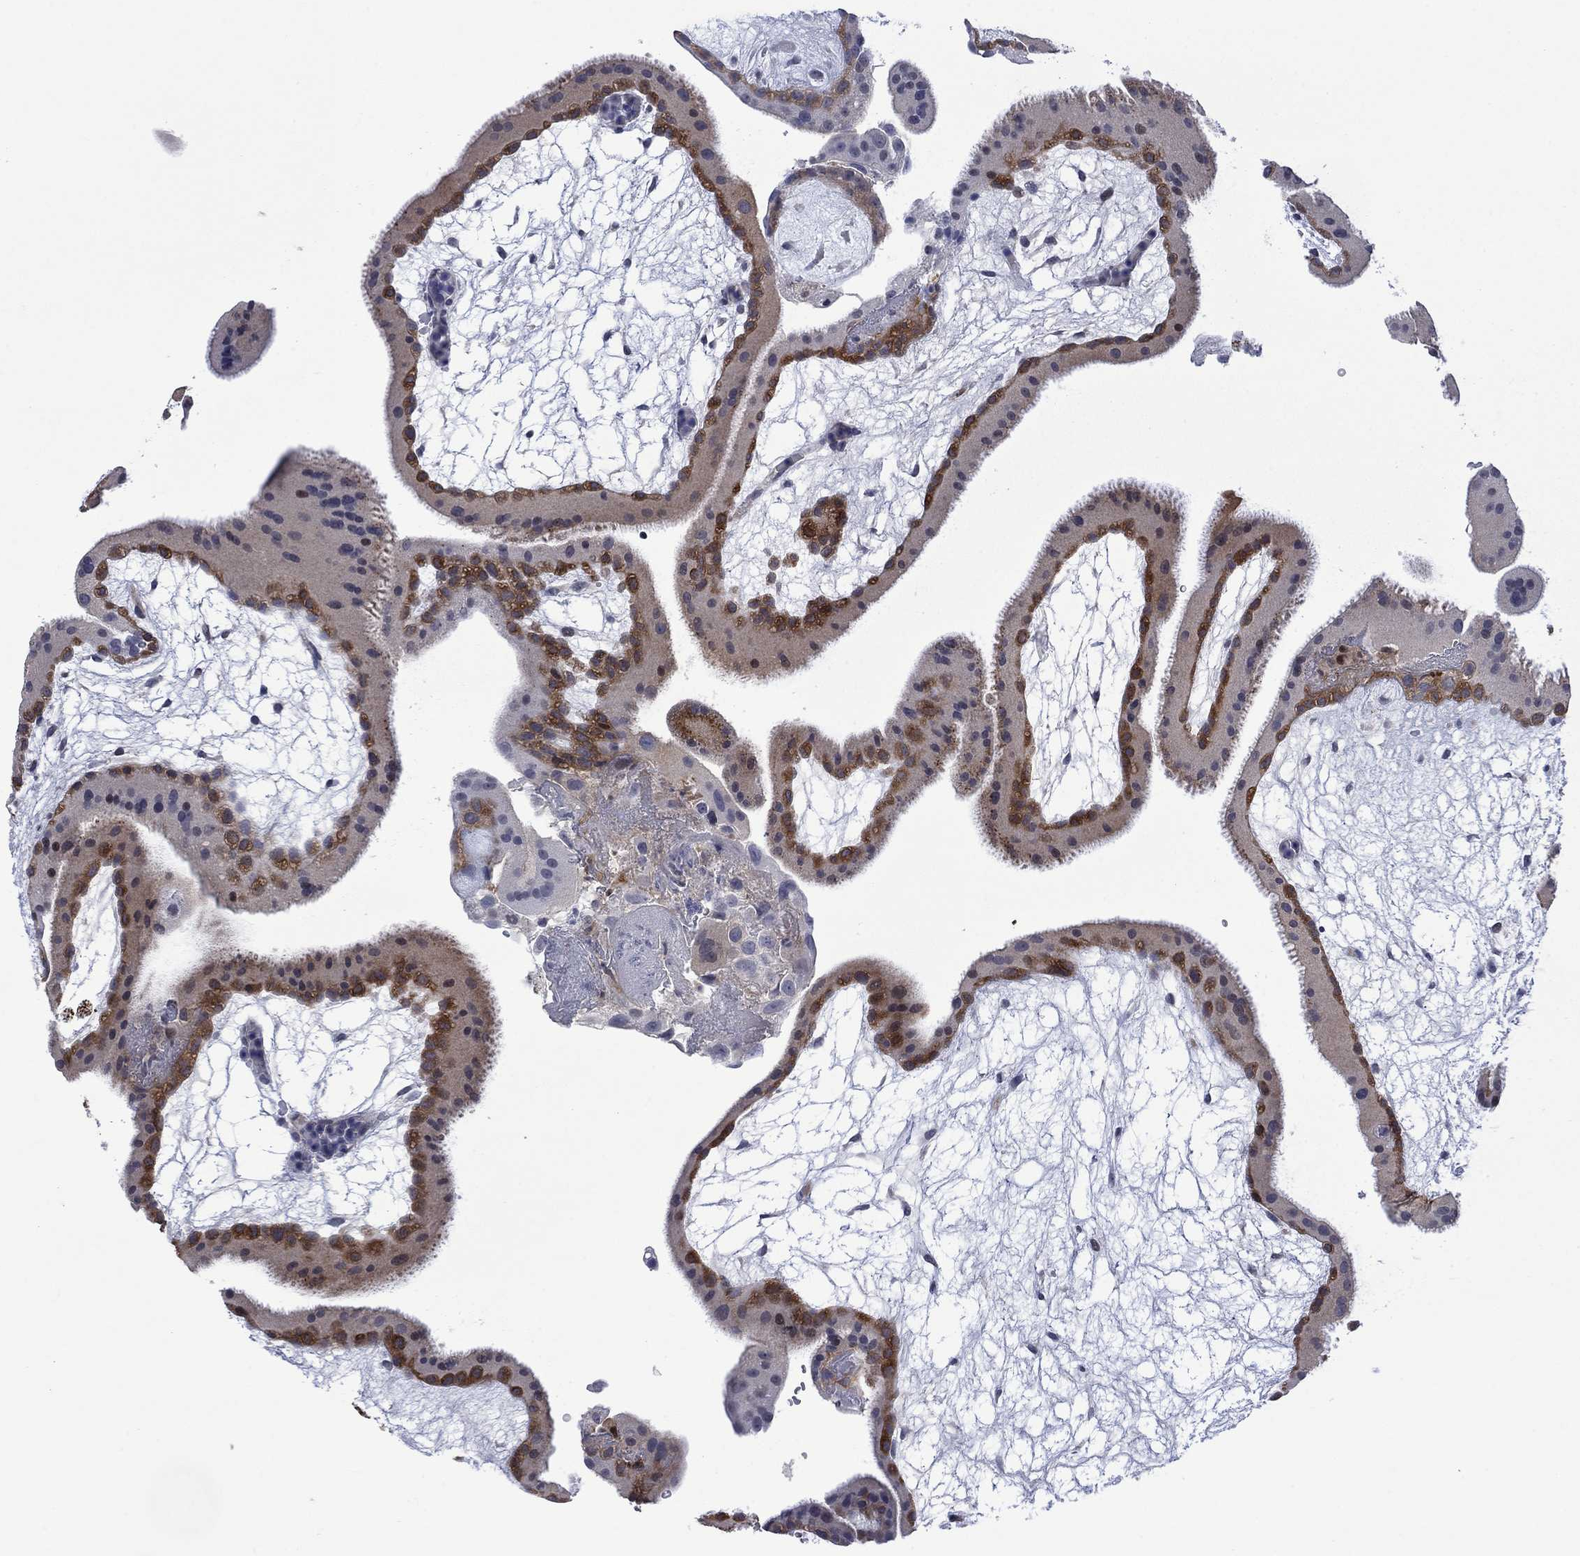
{"staining": {"intensity": "negative", "quantity": "none", "location": "none"}, "tissue": "placenta", "cell_type": "Decidual cells", "image_type": "normal", "snomed": [{"axis": "morphology", "description": "Normal tissue, NOS"}, {"axis": "topography", "description": "Placenta"}], "caption": "DAB immunohistochemical staining of unremarkable placenta reveals no significant positivity in decidual cells.", "gene": "AGL", "patient": {"sex": "female", "age": 19}}